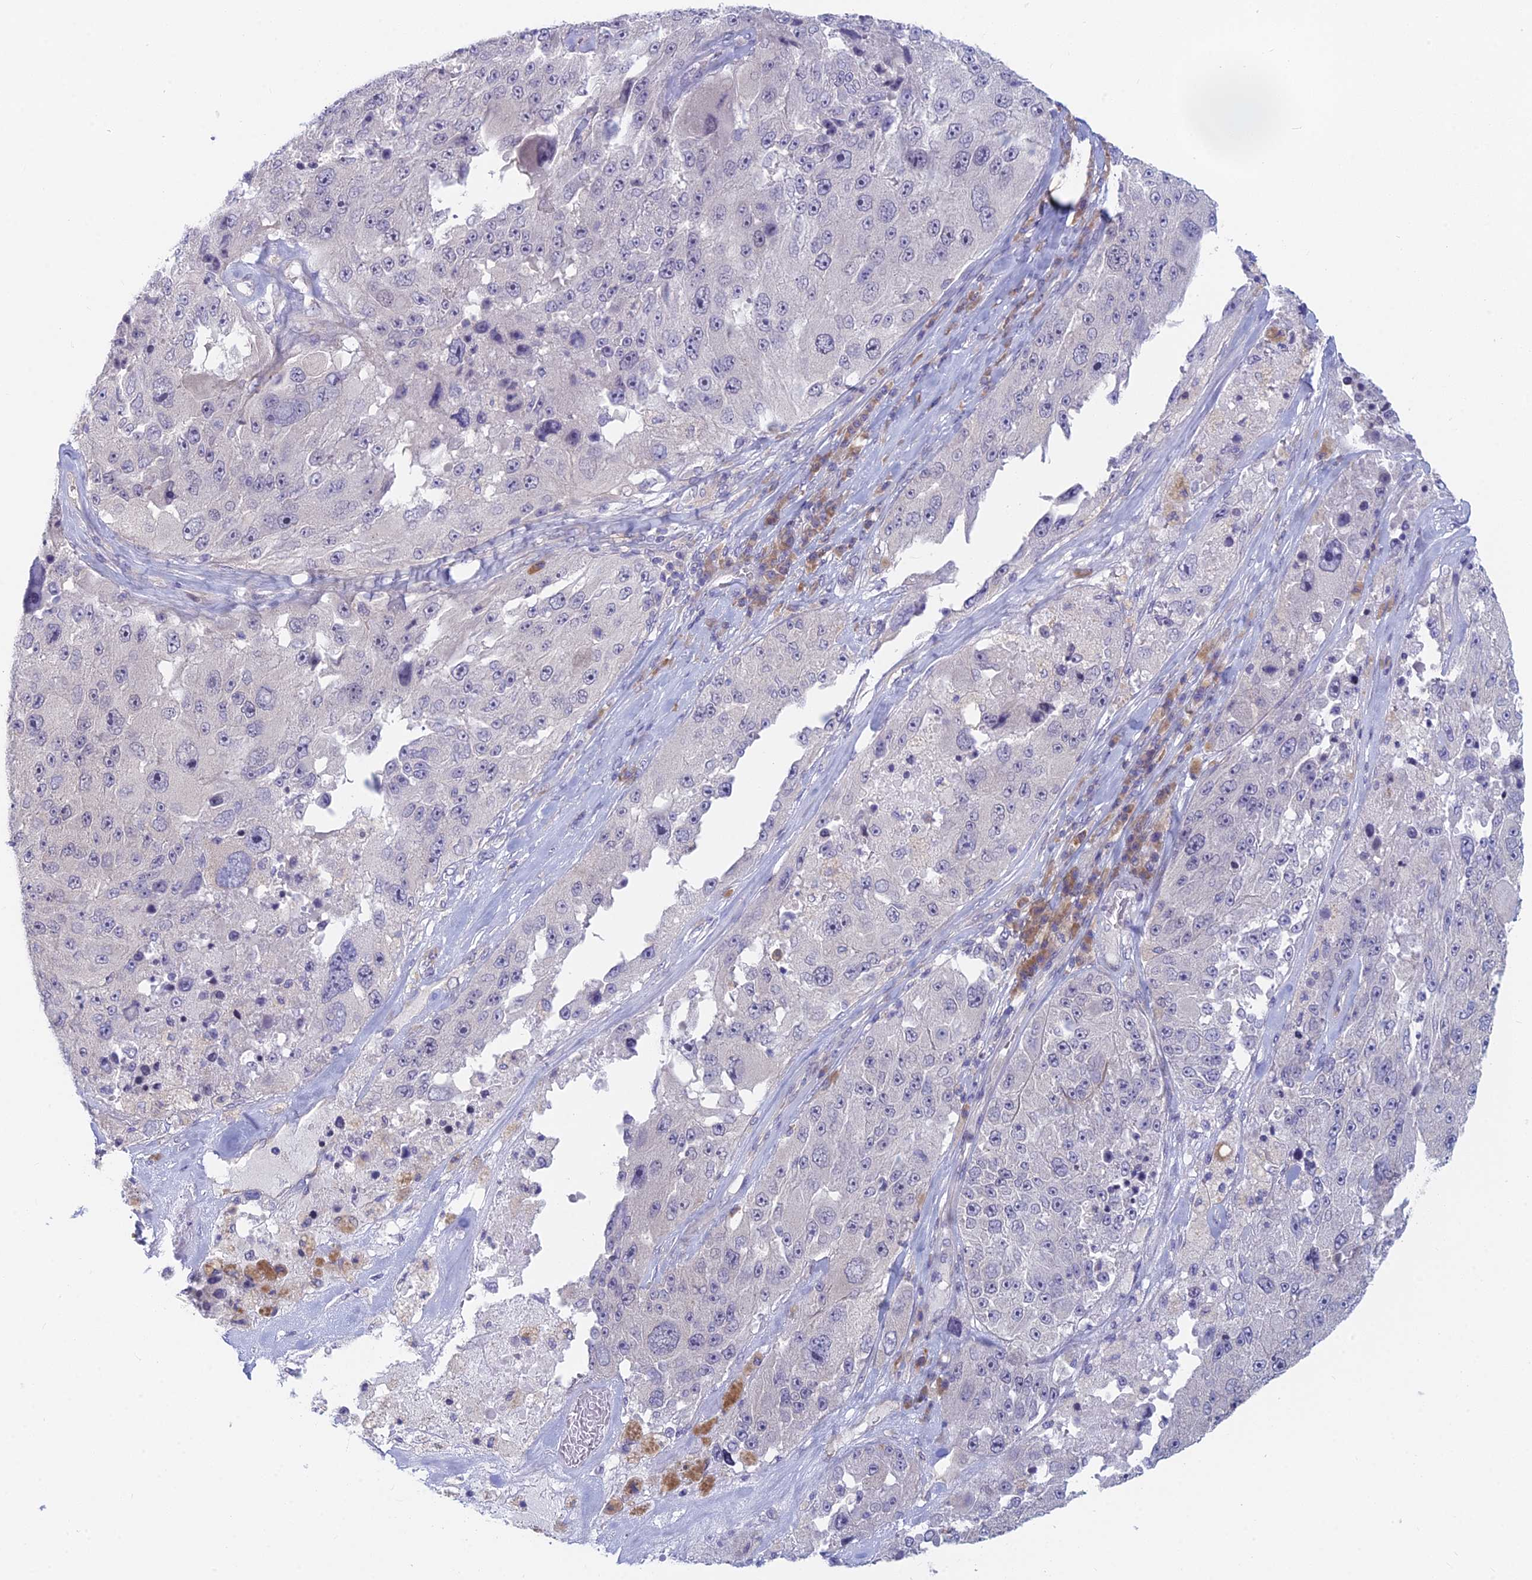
{"staining": {"intensity": "negative", "quantity": "none", "location": "none"}, "tissue": "melanoma", "cell_type": "Tumor cells", "image_type": "cancer", "snomed": [{"axis": "morphology", "description": "Malignant melanoma, Metastatic site"}, {"axis": "topography", "description": "Lymph node"}], "caption": "Tumor cells are negative for brown protein staining in malignant melanoma (metastatic site). (DAB (3,3'-diaminobenzidine) immunohistochemistry visualized using brightfield microscopy, high magnification).", "gene": "PPP1R26", "patient": {"sex": "male", "age": 62}}